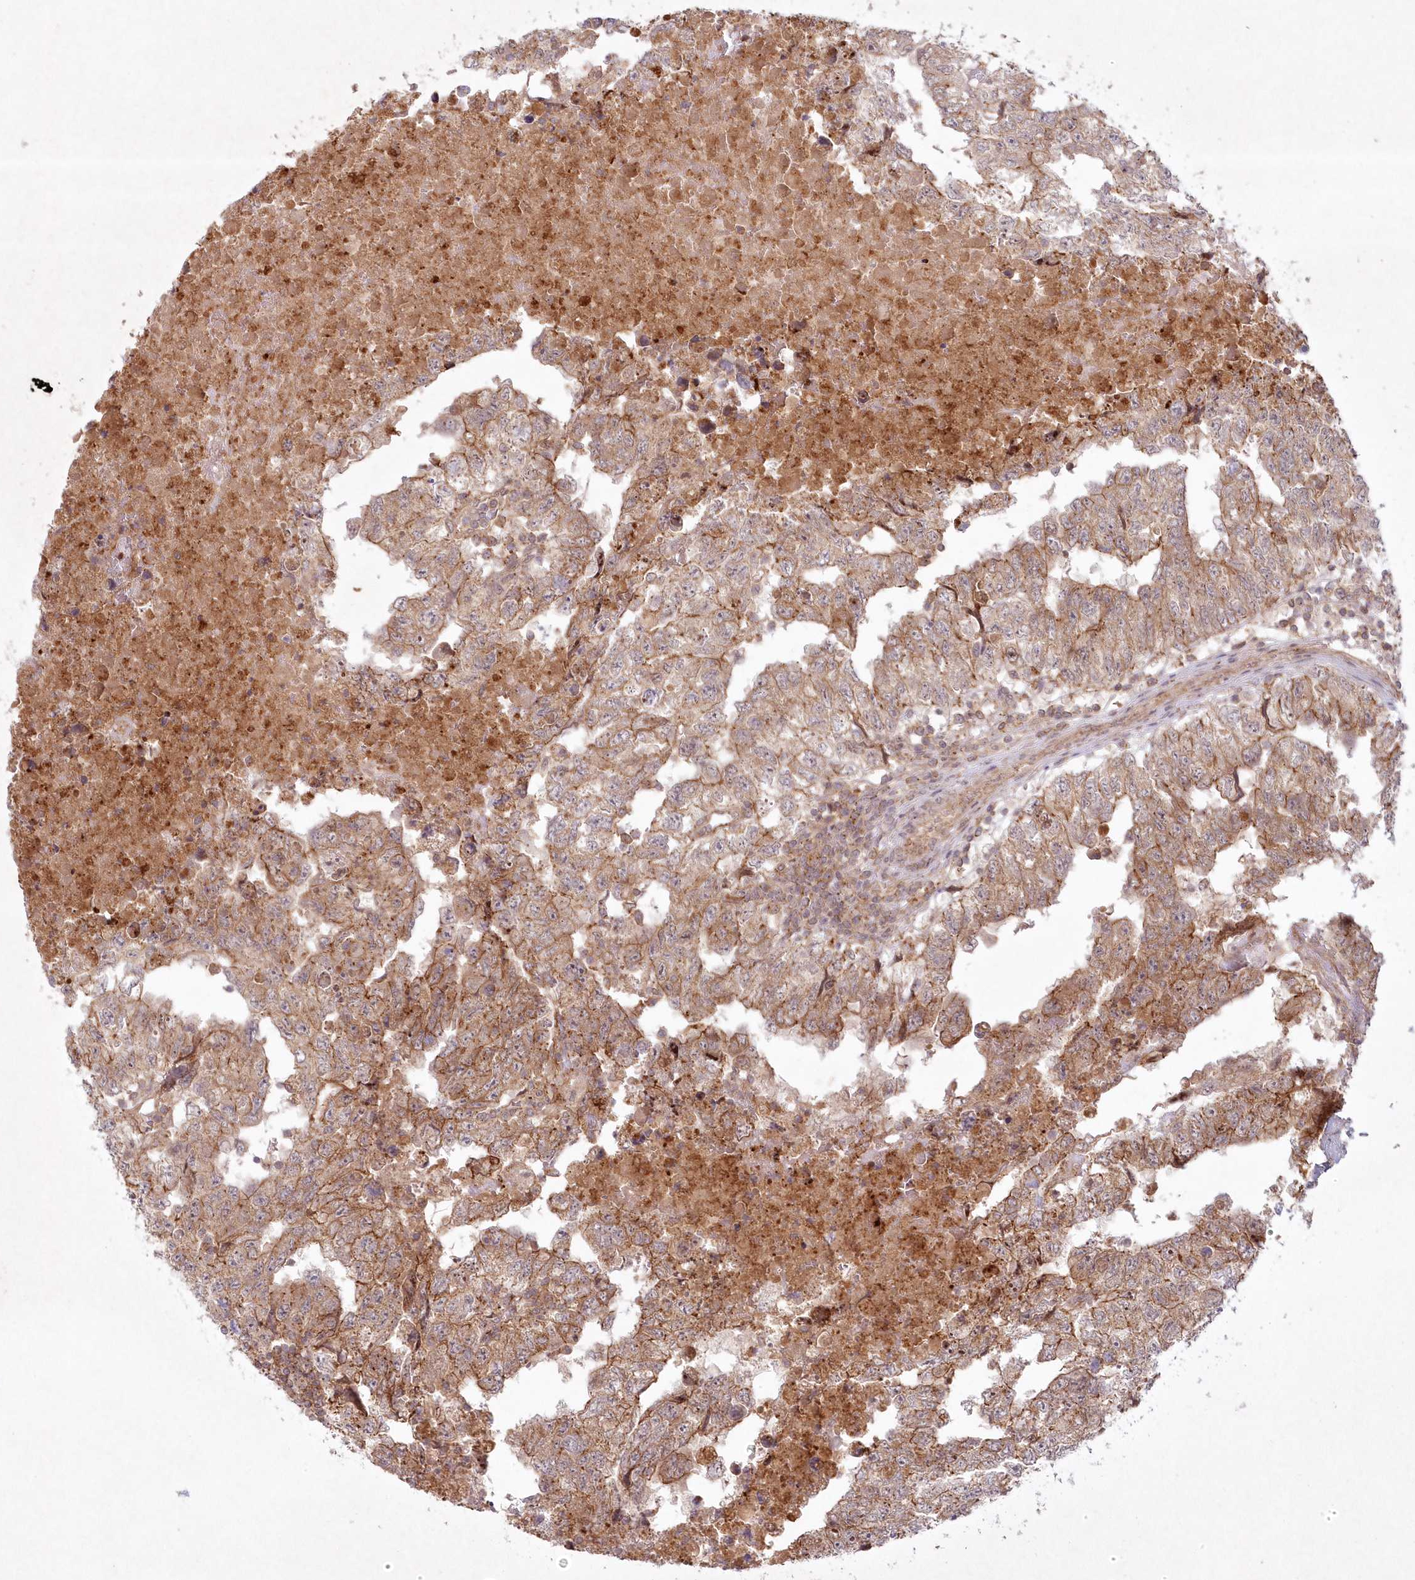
{"staining": {"intensity": "moderate", "quantity": ">75%", "location": "cytoplasmic/membranous"}, "tissue": "testis cancer", "cell_type": "Tumor cells", "image_type": "cancer", "snomed": [{"axis": "morphology", "description": "Carcinoma, Embryonal, NOS"}, {"axis": "topography", "description": "Testis"}], "caption": "The photomicrograph reveals a brown stain indicating the presence of a protein in the cytoplasmic/membranous of tumor cells in testis embryonal carcinoma.", "gene": "TOGARAM2", "patient": {"sex": "male", "age": 36}}